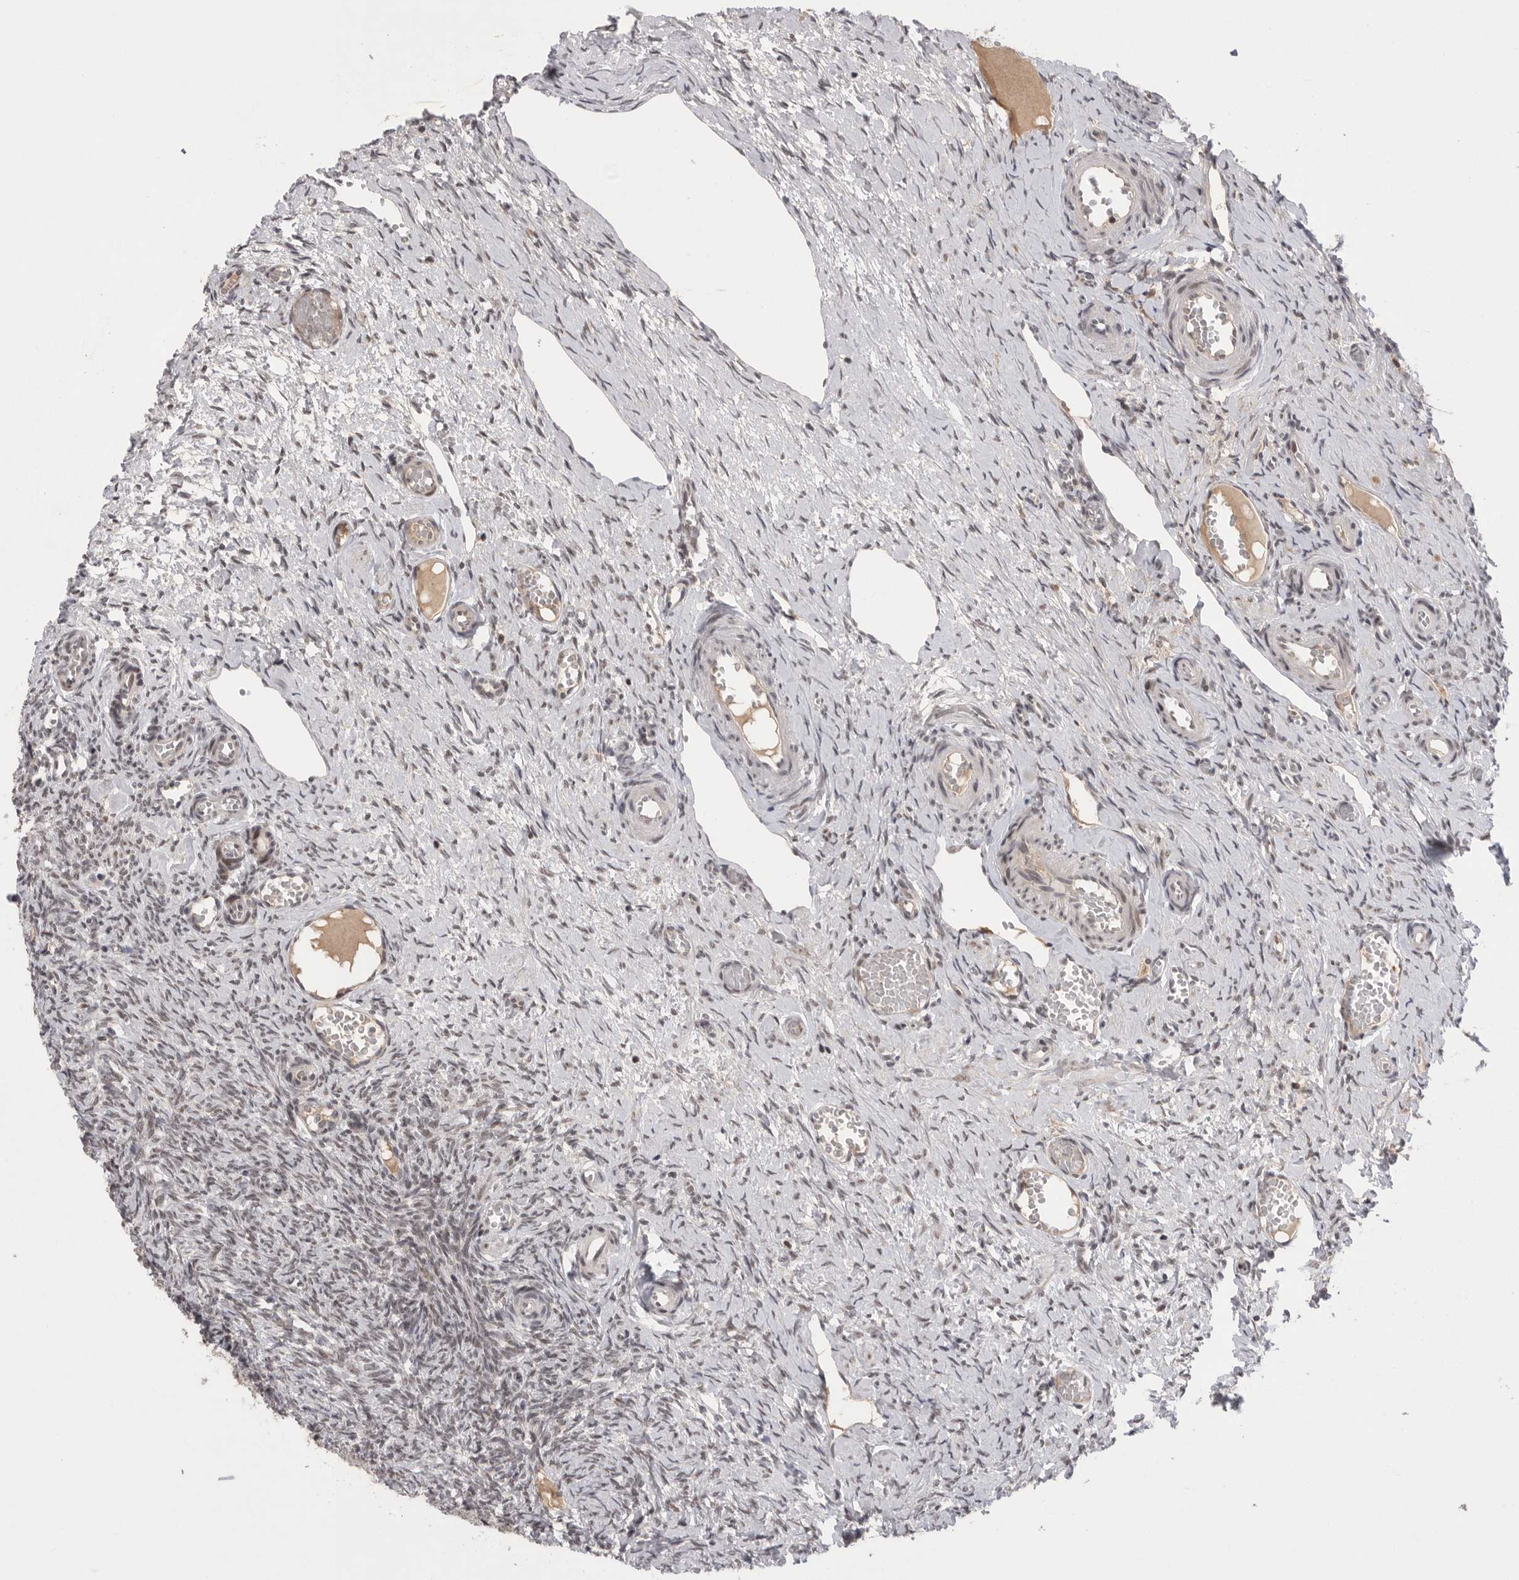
{"staining": {"intensity": "negative", "quantity": "none", "location": "none"}, "tissue": "ovary", "cell_type": "Ovarian stroma cells", "image_type": "normal", "snomed": [{"axis": "morphology", "description": "Adenocarcinoma, NOS"}, {"axis": "topography", "description": "Endometrium"}], "caption": "Histopathology image shows no protein staining in ovarian stroma cells of normal ovary. The staining was performed using DAB to visualize the protein expression in brown, while the nuclei were stained in blue with hematoxylin (Magnification: 20x).", "gene": "POU5F1", "patient": {"sex": "female", "age": 32}}